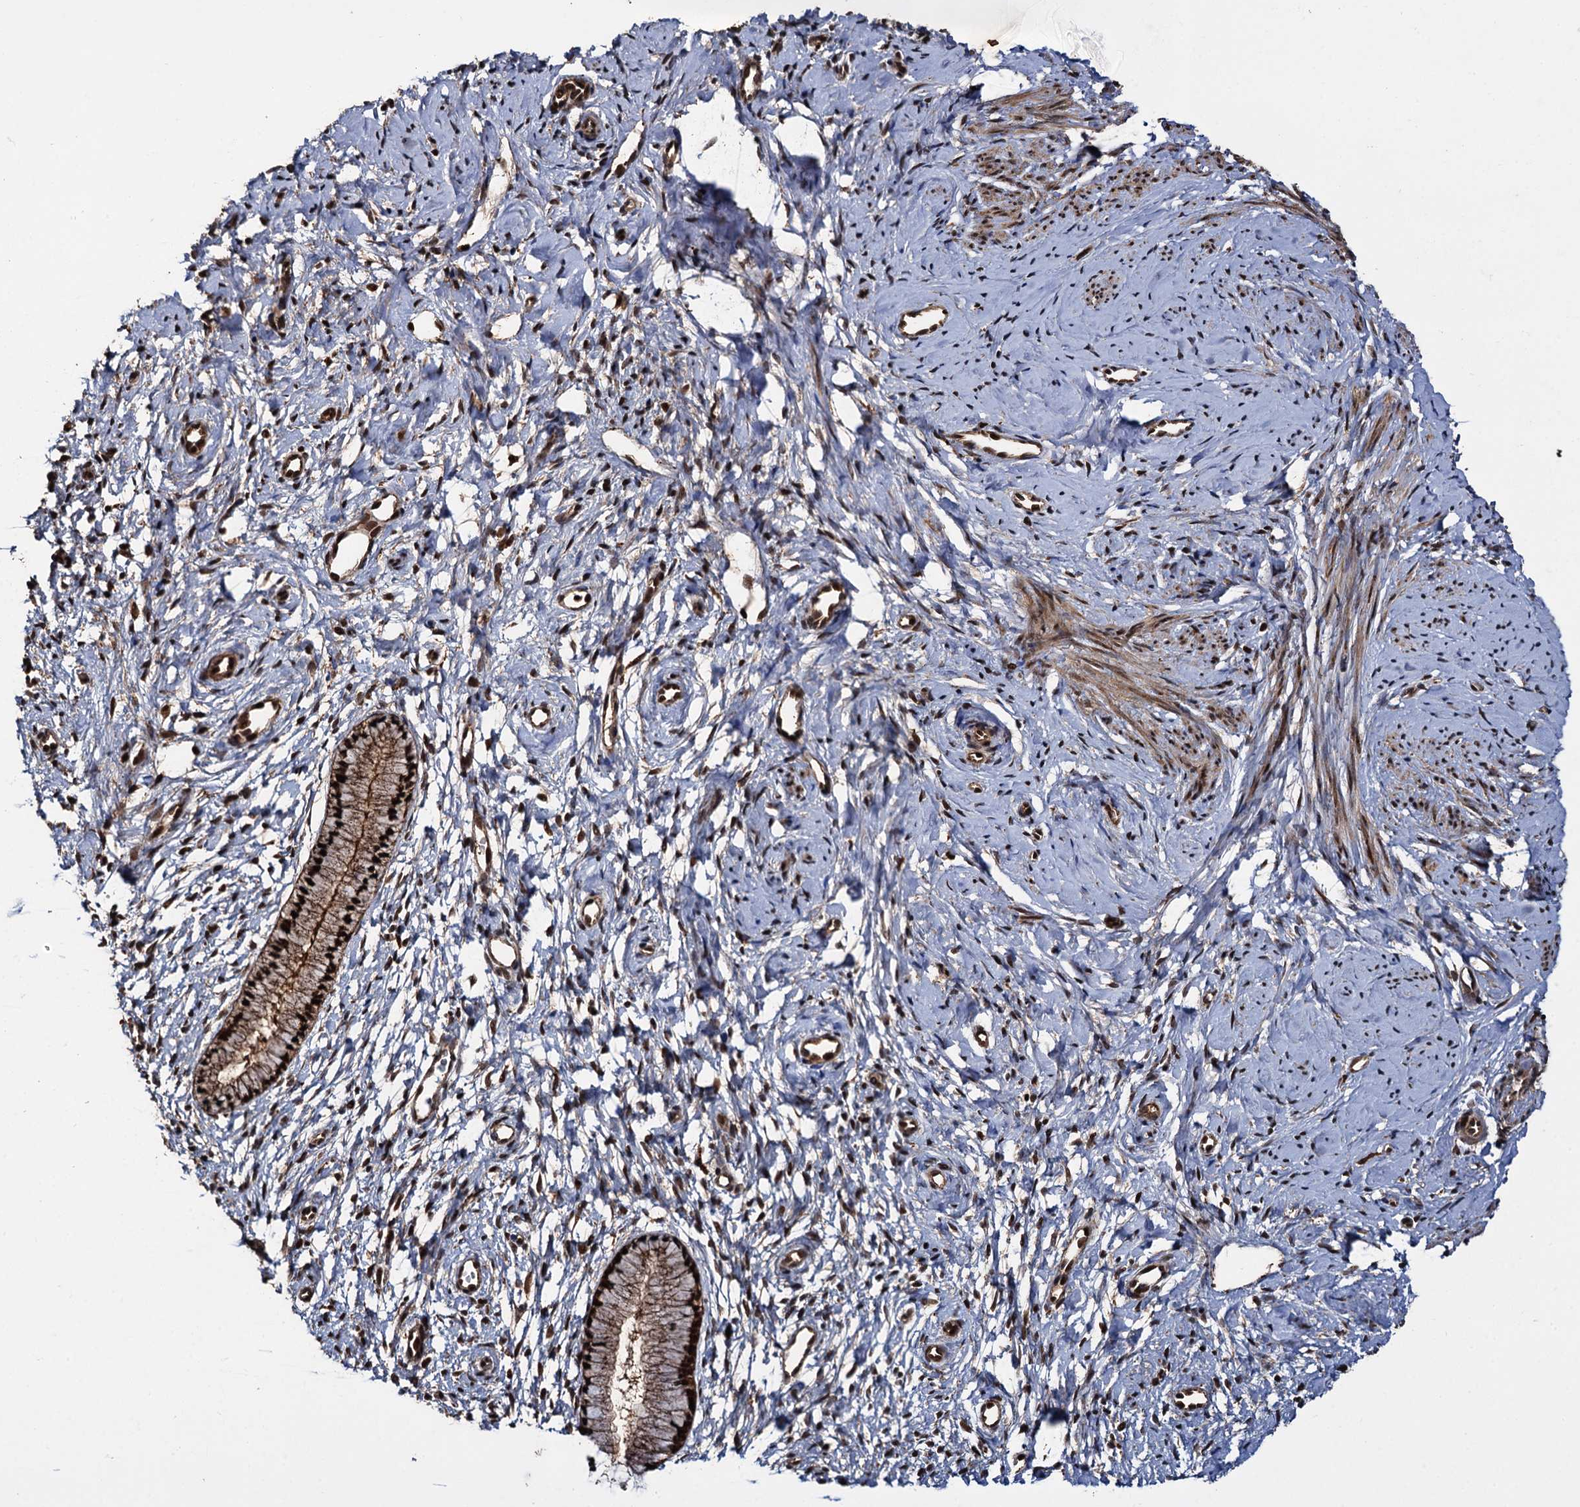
{"staining": {"intensity": "moderate", "quantity": ">75%", "location": "cytoplasmic/membranous,nuclear"}, "tissue": "cervix", "cell_type": "Glandular cells", "image_type": "normal", "snomed": [{"axis": "morphology", "description": "Normal tissue, NOS"}, {"axis": "topography", "description": "Cervix"}], "caption": "Protein expression by IHC demonstrates moderate cytoplasmic/membranous,nuclear positivity in about >75% of glandular cells in benign cervix. (DAB IHC with brightfield microscopy, high magnification).", "gene": "CEP192", "patient": {"sex": "female", "age": 57}}